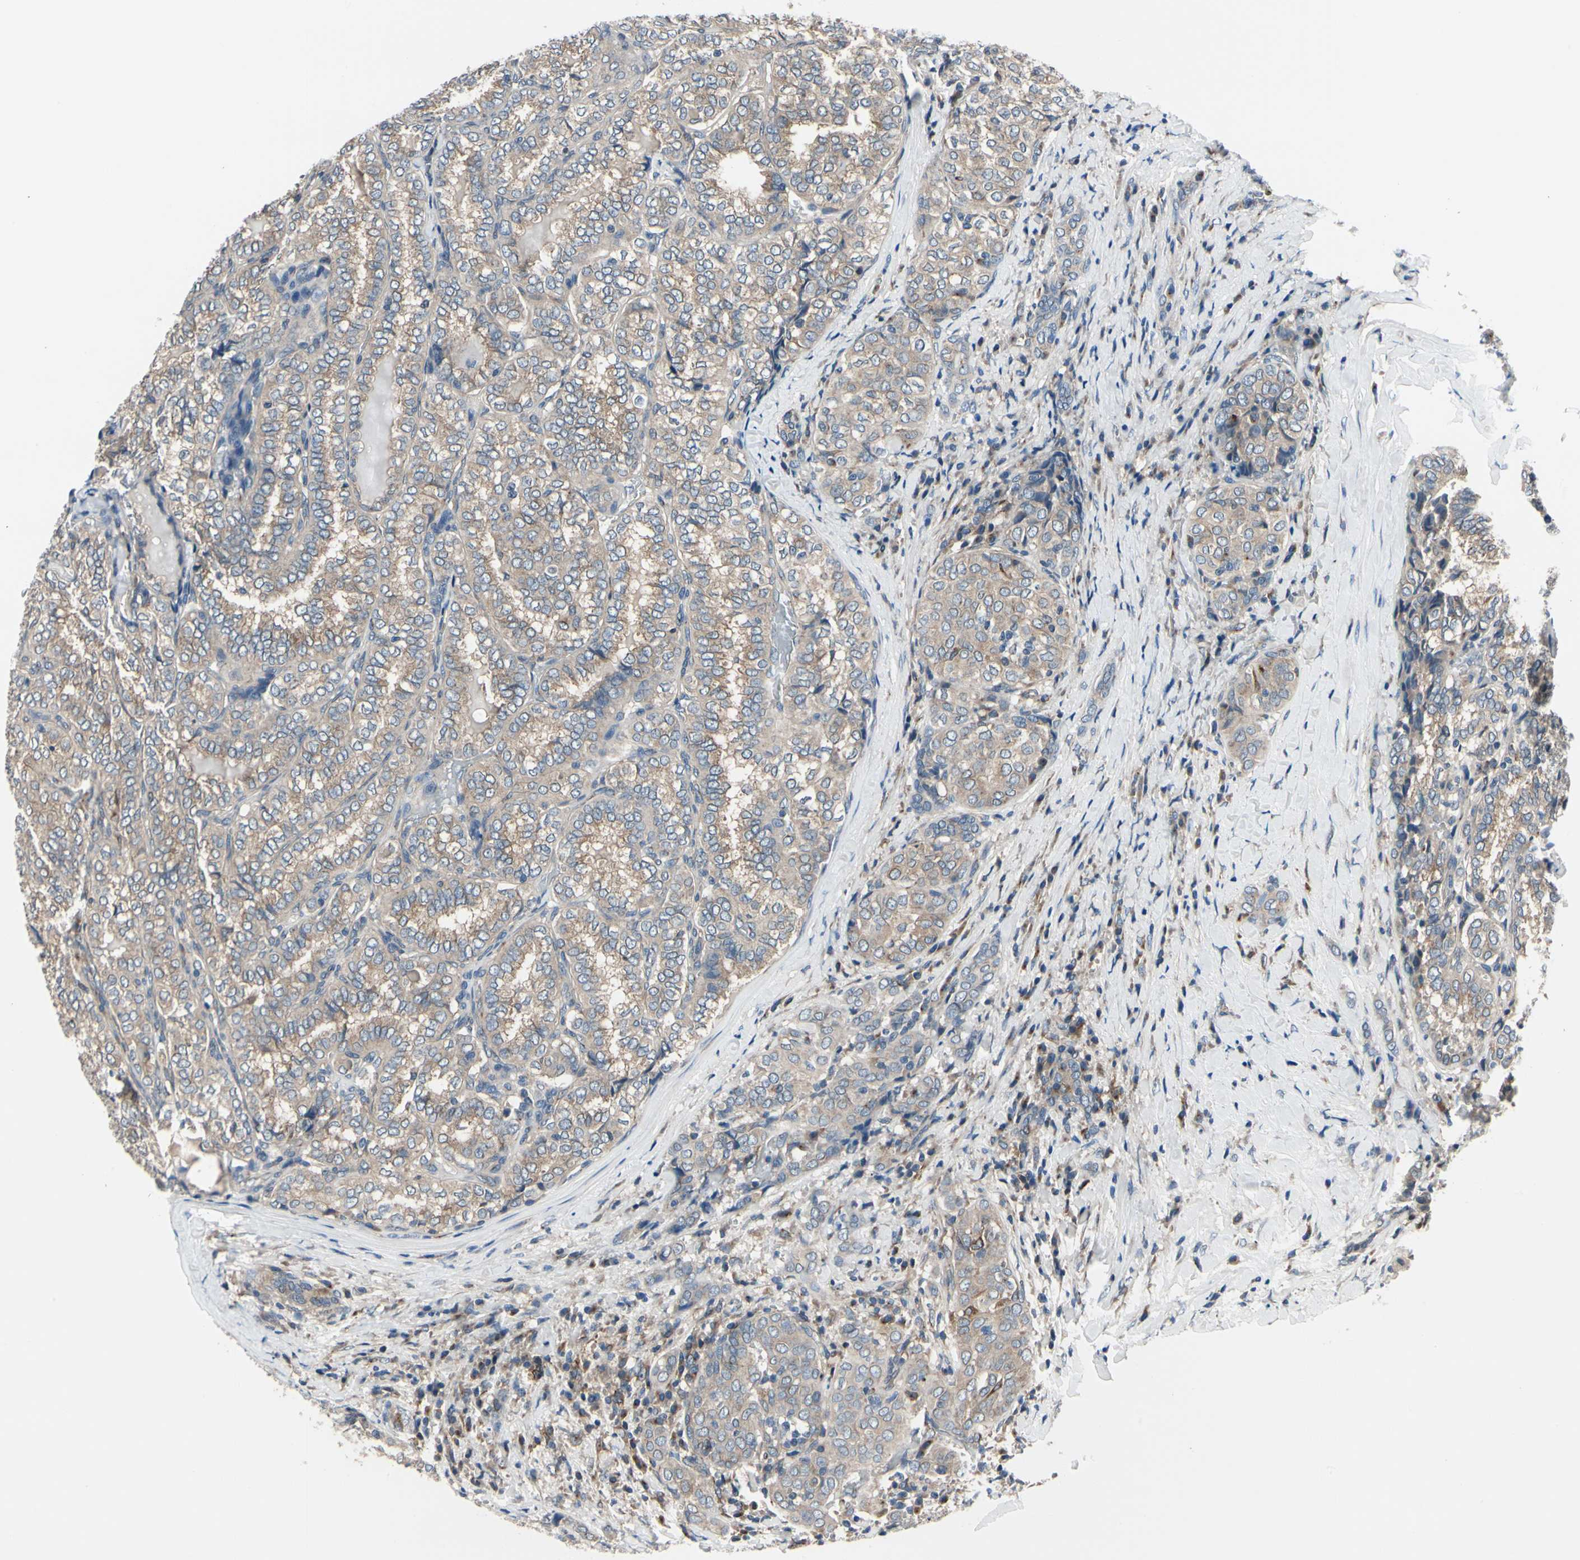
{"staining": {"intensity": "weak", "quantity": ">75%", "location": "cytoplasmic/membranous"}, "tissue": "thyroid cancer", "cell_type": "Tumor cells", "image_type": "cancer", "snomed": [{"axis": "morphology", "description": "Normal tissue, NOS"}, {"axis": "morphology", "description": "Papillary adenocarcinoma, NOS"}, {"axis": "topography", "description": "Thyroid gland"}], "caption": "Tumor cells display weak cytoplasmic/membranous positivity in approximately >75% of cells in thyroid cancer. The staining was performed using DAB to visualize the protein expression in brown, while the nuclei were stained in blue with hematoxylin (Magnification: 20x).", "gene": "PRKAR2B", "patient": {"sex": "female", "age": 30}}